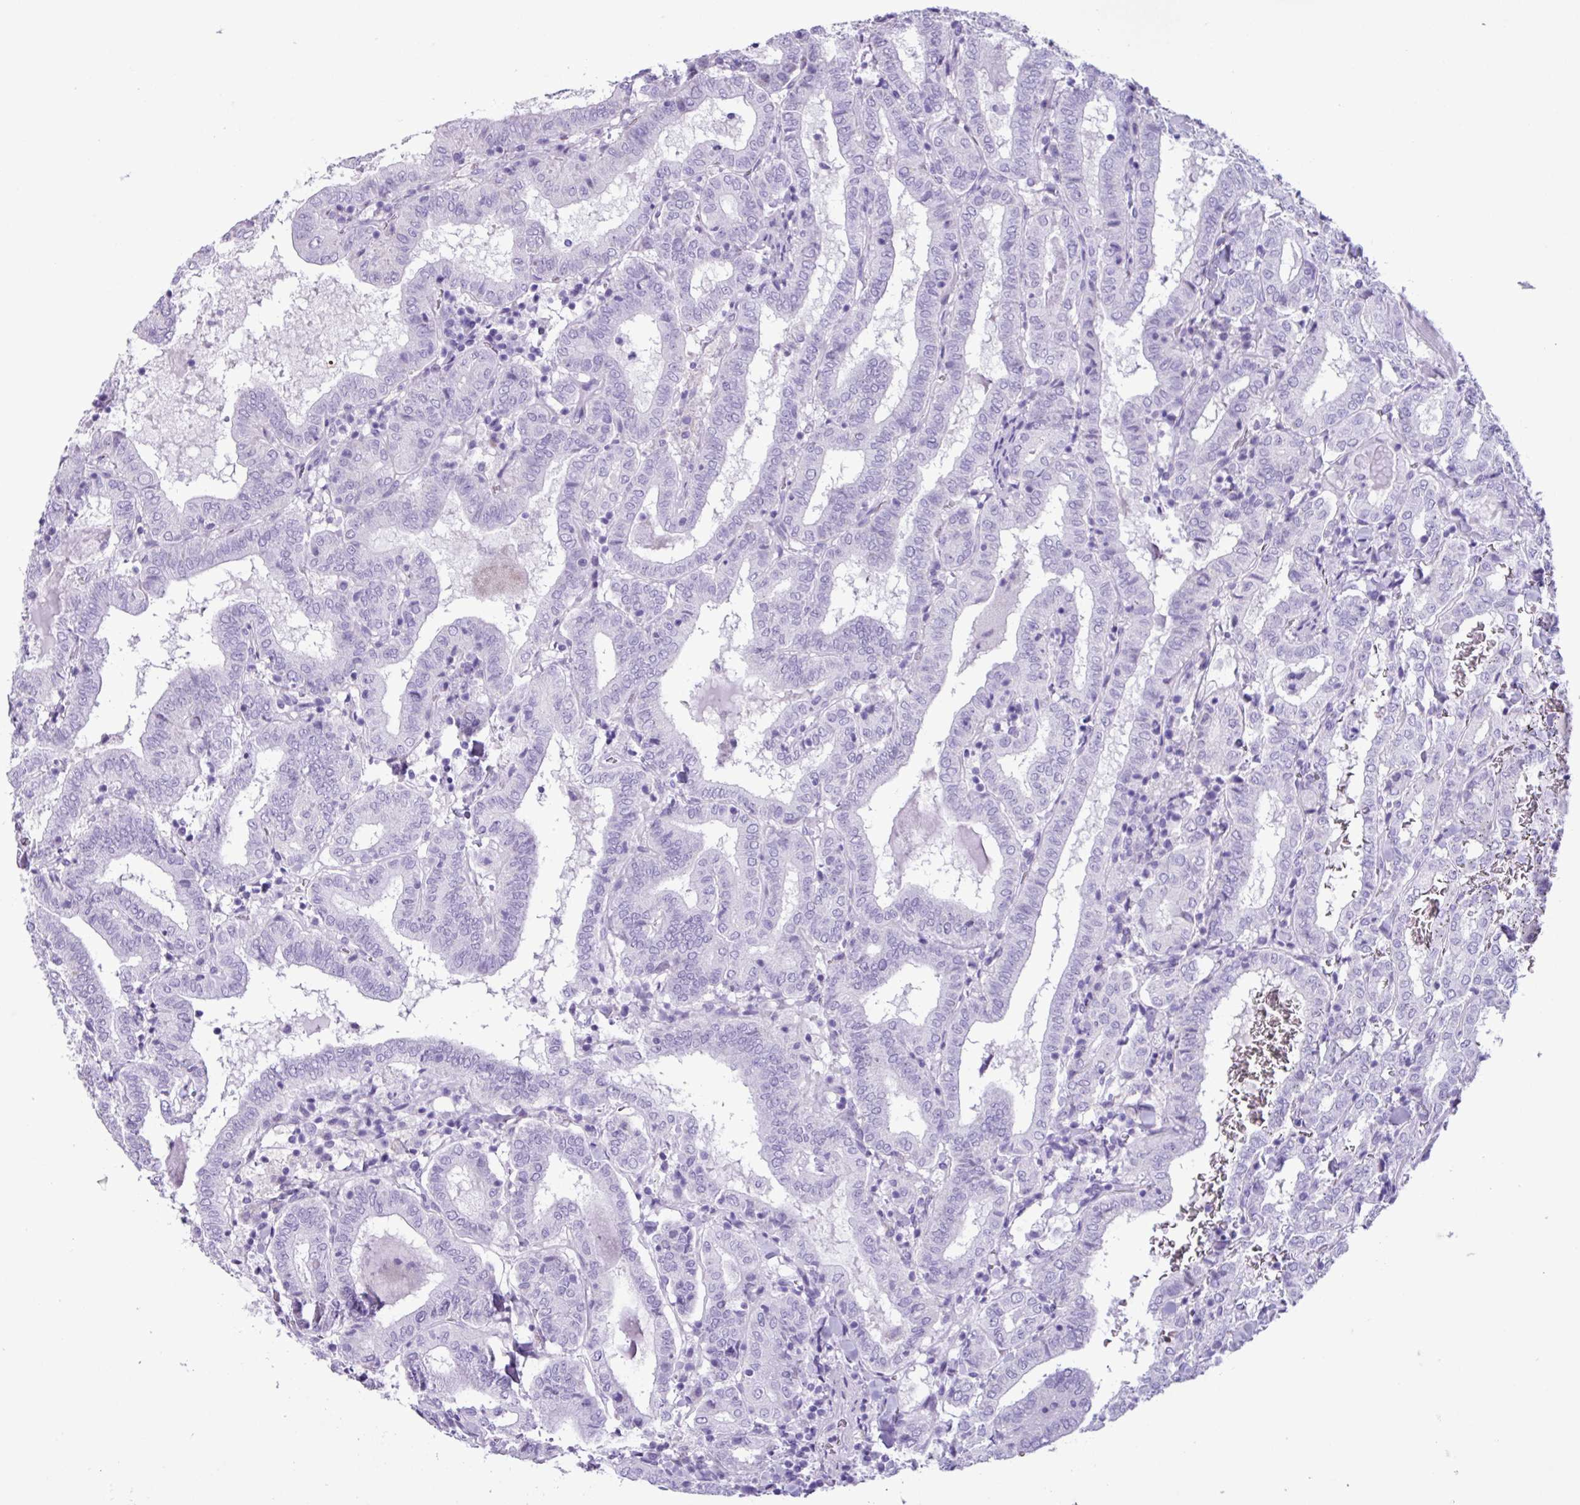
{"staining": {"intensity": "negative", "quantity": "none", "location": "none"}, "tissue": "thyroid cancer", "cell_type": "Tumor cells", "image_type": "cancer", "snomed": [{"axis": "morphology", "description": "Papillary adenocarcinoma, NOS"}, {"axis": "topography", "description": "Thyroid gland"}], "caption": "IHC of thyroid cancer shows no expression in tumor cells.", "gene": "AGO3", "patient": {"sex": "female", "age": 72}}